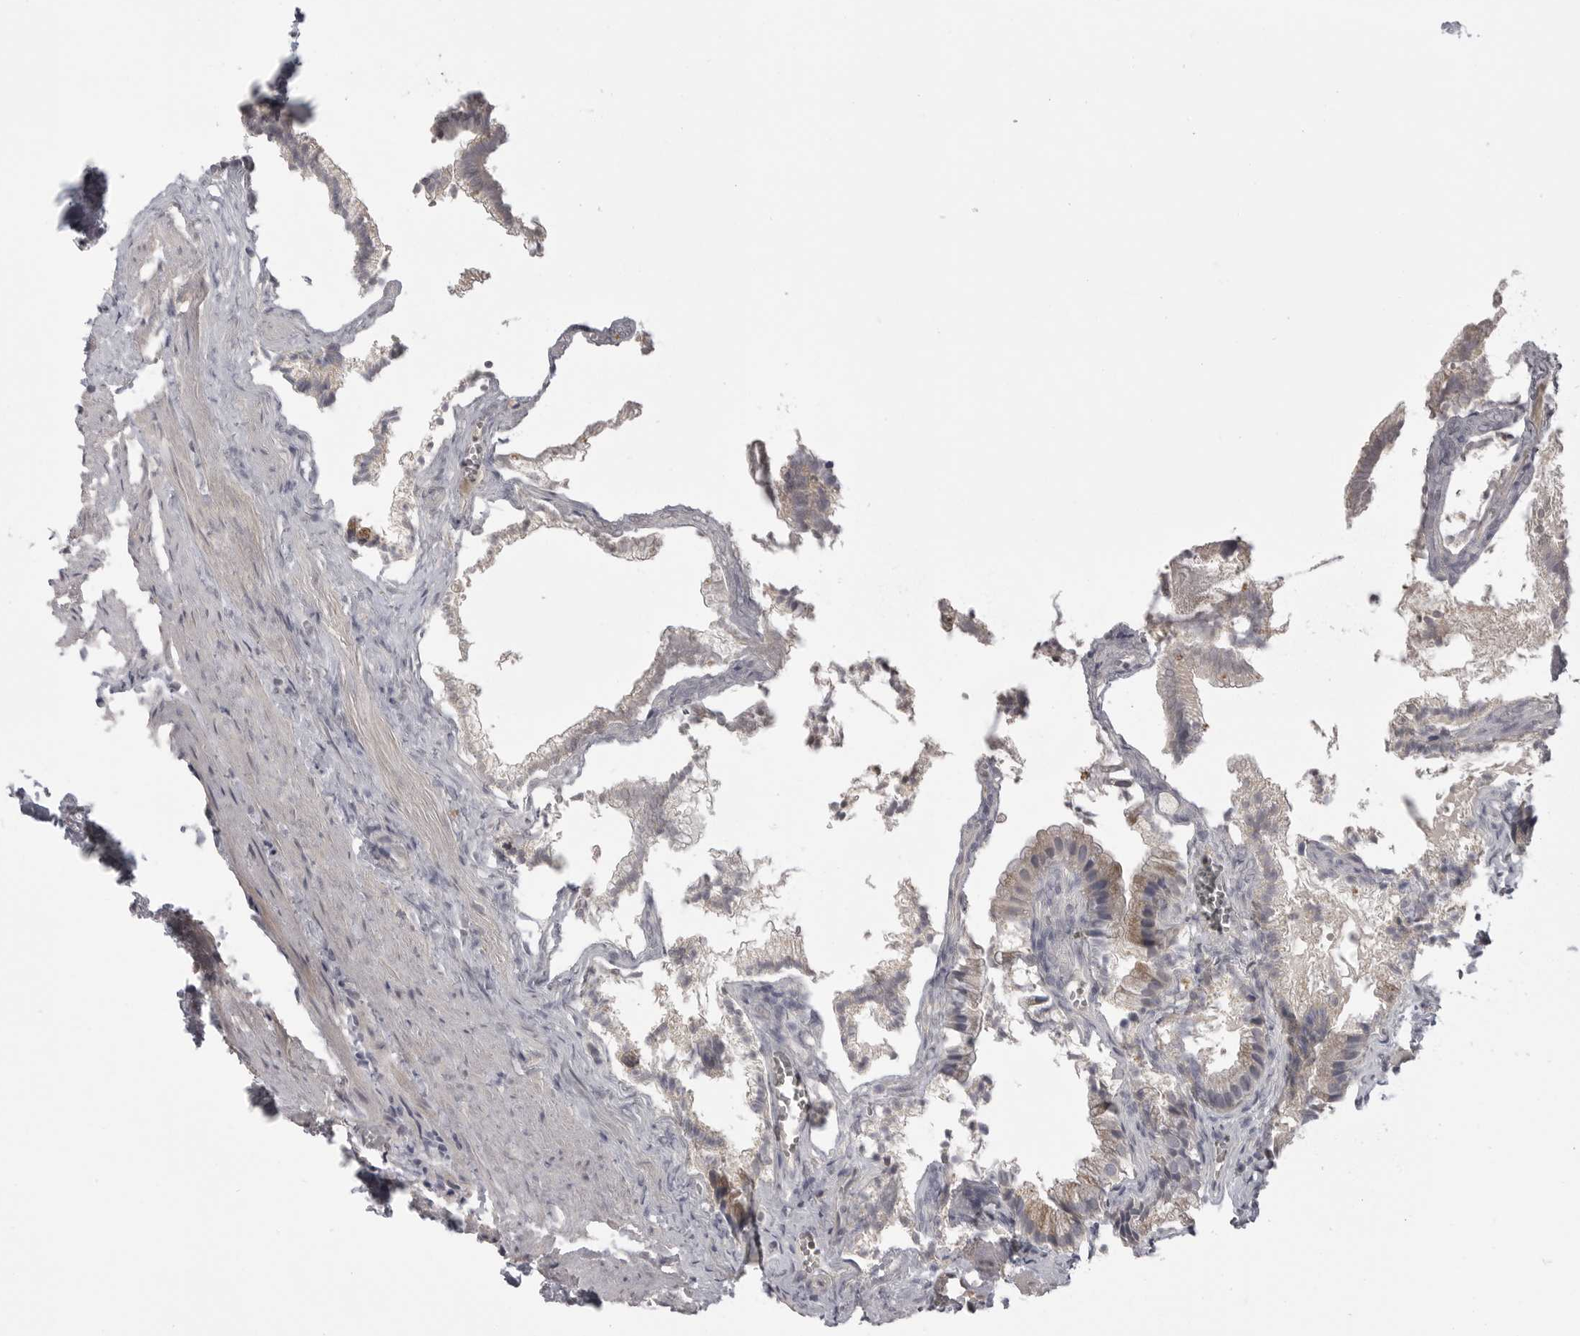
{"staining": {"intensity": "weak", "quantity": "<25%", "location": "cytoplasmic/membranous"}, "tissue": "gallbladder", "cell_type": "Glandular cells", "image_type": "normal", "snomed": [{"axis": "morphology", "description": "Normal tissue, NOS"}, {"axis": "topography", "description": "Gallbladder"}], "caption": "The photomicrograph exhibits no significant positivity in glandular cells of gallbladder.", "gene": "SERPING1", "patient": {"sex": "male", "age": 38}}